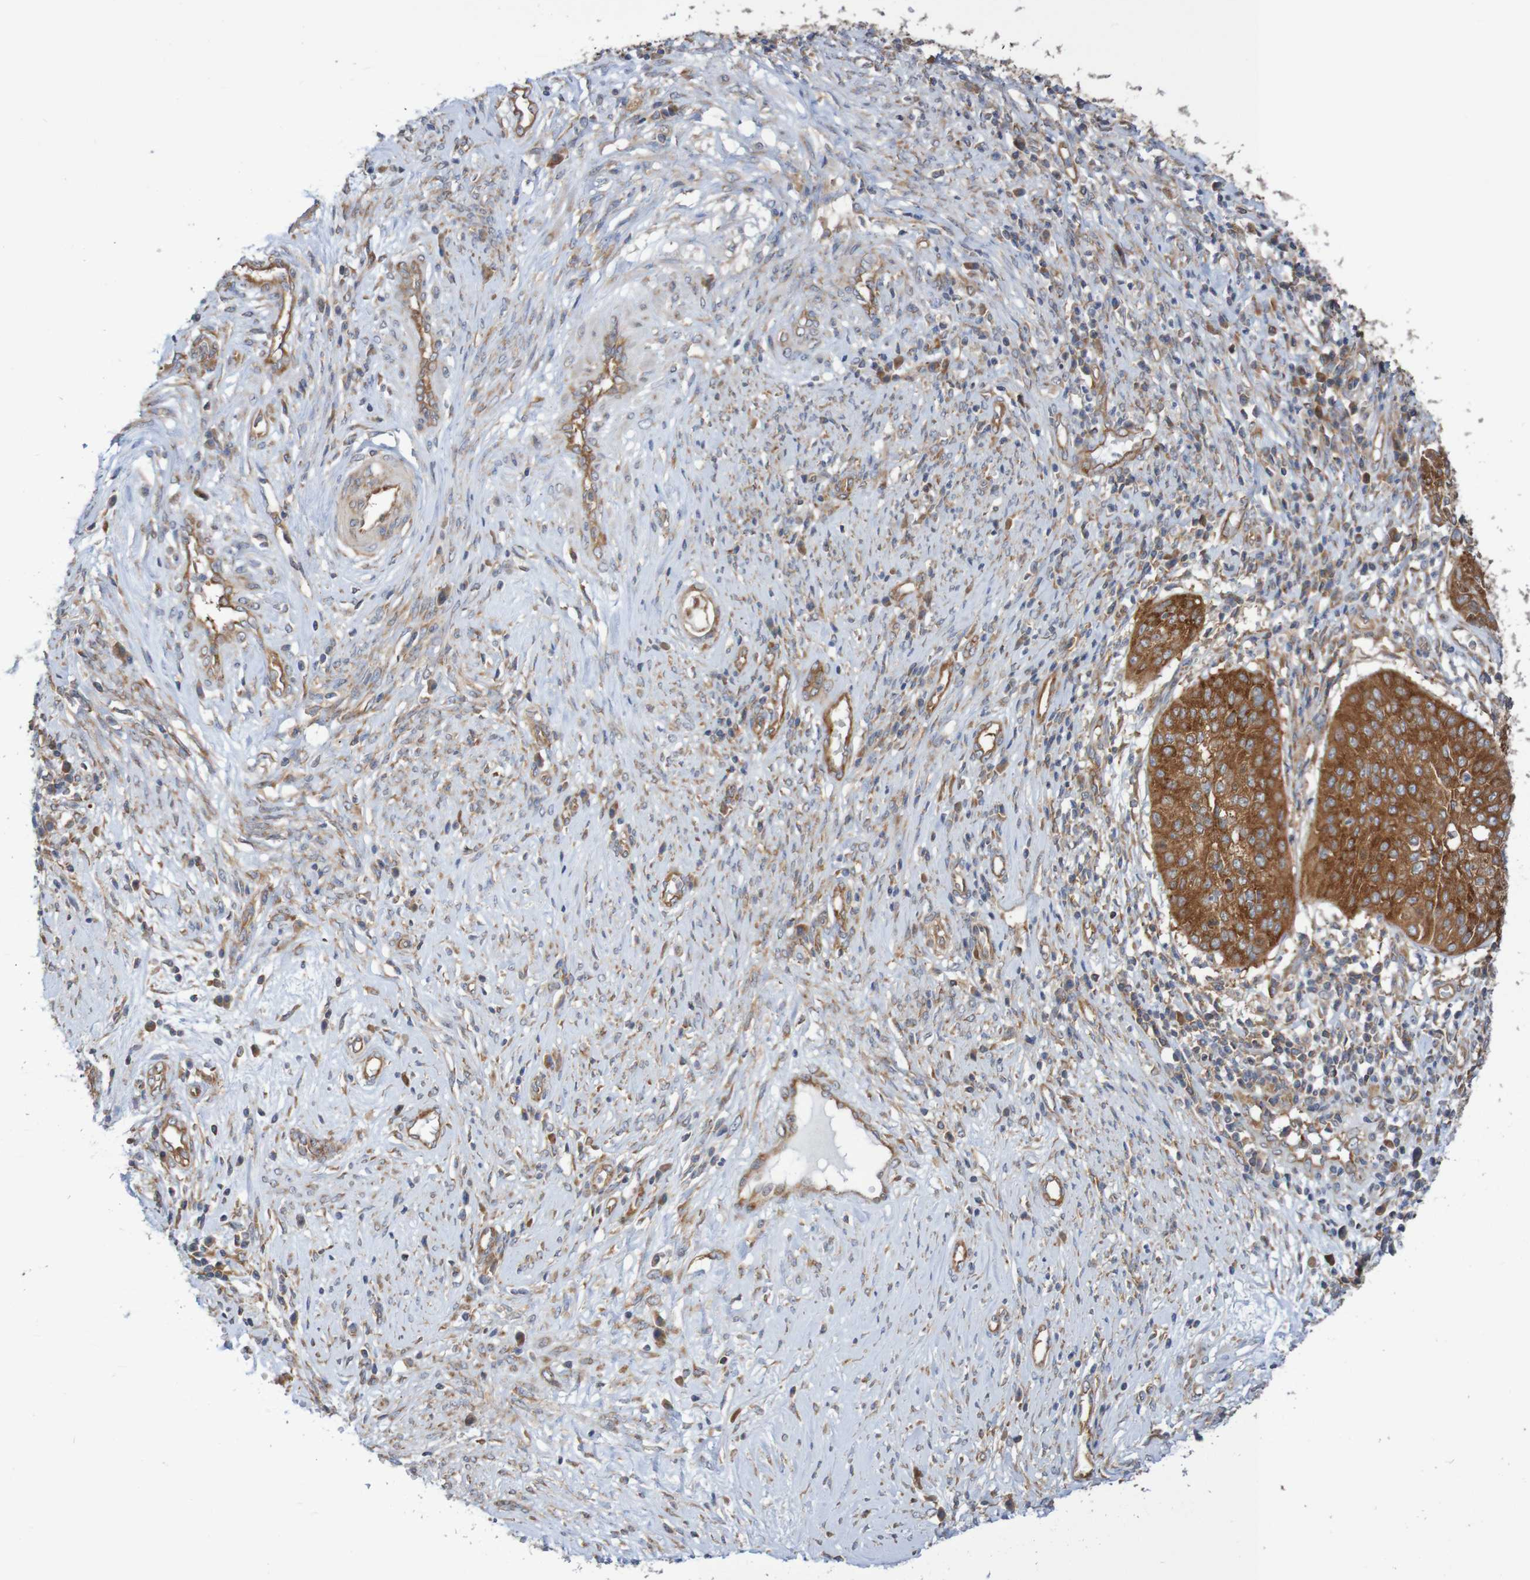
{"staining": {"intensity": "strong", "quantity": ">75%", "location": "cytoplasmic/membranous"}, "tissue": "cervical cancer", "cell_type": "Tumor cells", "image_type": "cancer", "snomed": [{"axis": "morphology", "description": "Normal tissue, NOS"}, {"axis": "morphology", "description": "Squamous cell carcinoma, NOS"}, {"axis": "topography", "description": "Cervix"}], "caption": "Tumor cells demonstrate high levels of strong cytoplasmic/membranous positivity in approximately >75% of cells in squamous cell carcinoma (cervical). Immunohistochemistry (ihc) stains the protein of interest in brown and the nuclei are stained blue.", "gene": "LRRC47", "patient": {"sex": "female", "age": 39}}